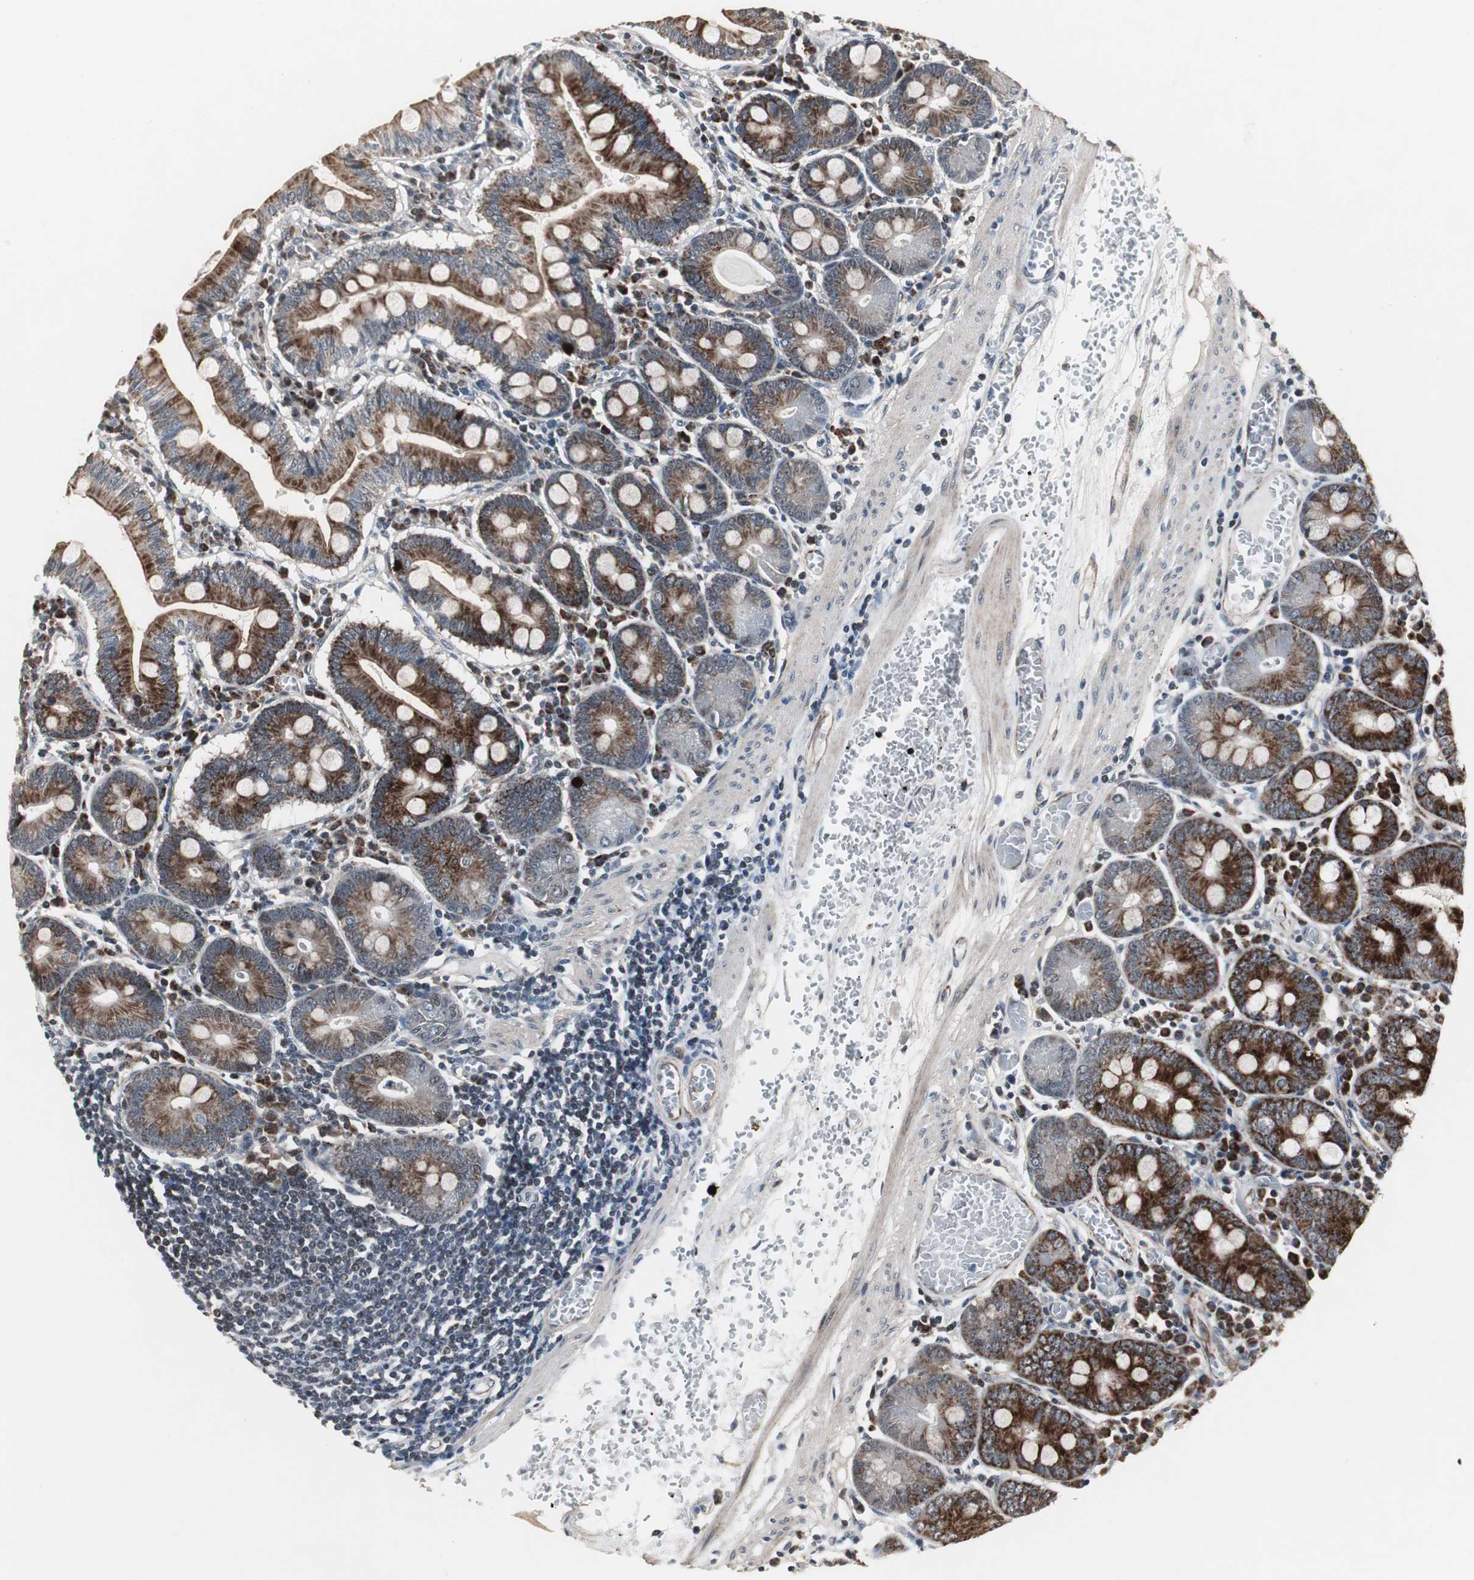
{"staining": {"intensity": "strong", "quantity": ">75%", "location": "cytoplasmic/membranous"}, "tissue": "small intestine", "cell_type": "Glandular cells", "image_type": "normal", "snomed": [{"axis": "morphology", "description": "Normal tissue, NOS"}, {"axis": "topography", "description": "Small intestine"}], "caption": "IHC of normal human small intestine exhibits high levels of strong cytoplasmic/membranous staining in about >75% of glandular cells.", "gene": "MRPL40", "patient": {"sex": "male", "age": 71}}